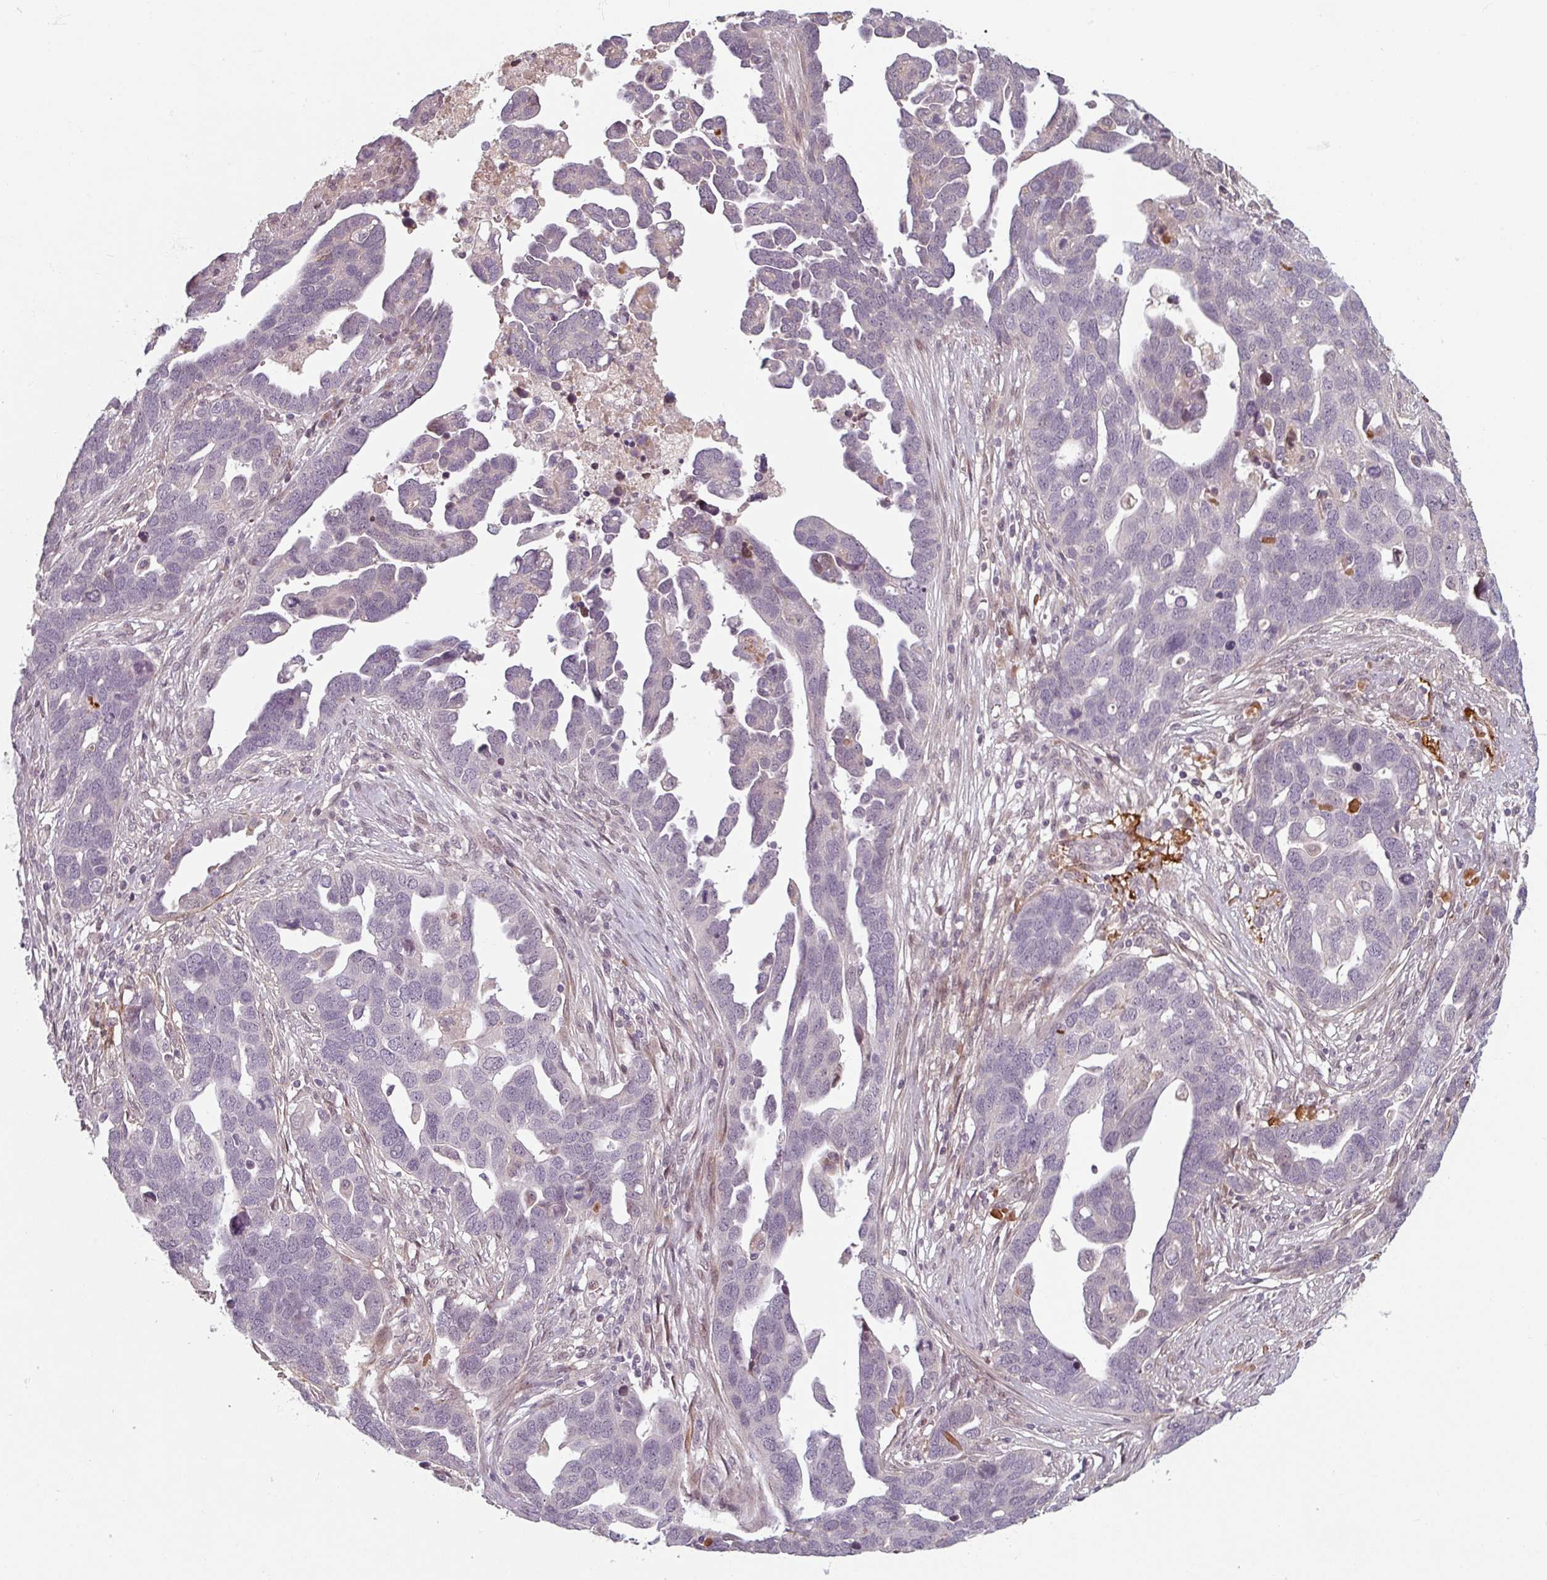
{"staining": {"intensity": "negative", "quantity": "none", "location": "none"}, "tissue": "ovarian cancer", "cell_type": "Tumor cells", "image_type": "cancer", "snomed": [{"axis": "morphology", "description": "Cystadenocarcinoma, serous, NOS"}, {"axis": "topography", "description": "Ovary"}], "caption": "This is a image of immunohistochemistry (IHC) staining of ovarian serous cystadenocarcinoma, which shows no positivity in tumor cells. Brightfield microscopy of IHC stained with DAB (brown) and hematoxylin (blue), captured at high magnification.", "gene": "CYB5RL", "patient": {"sex": "female", "age": 54}}